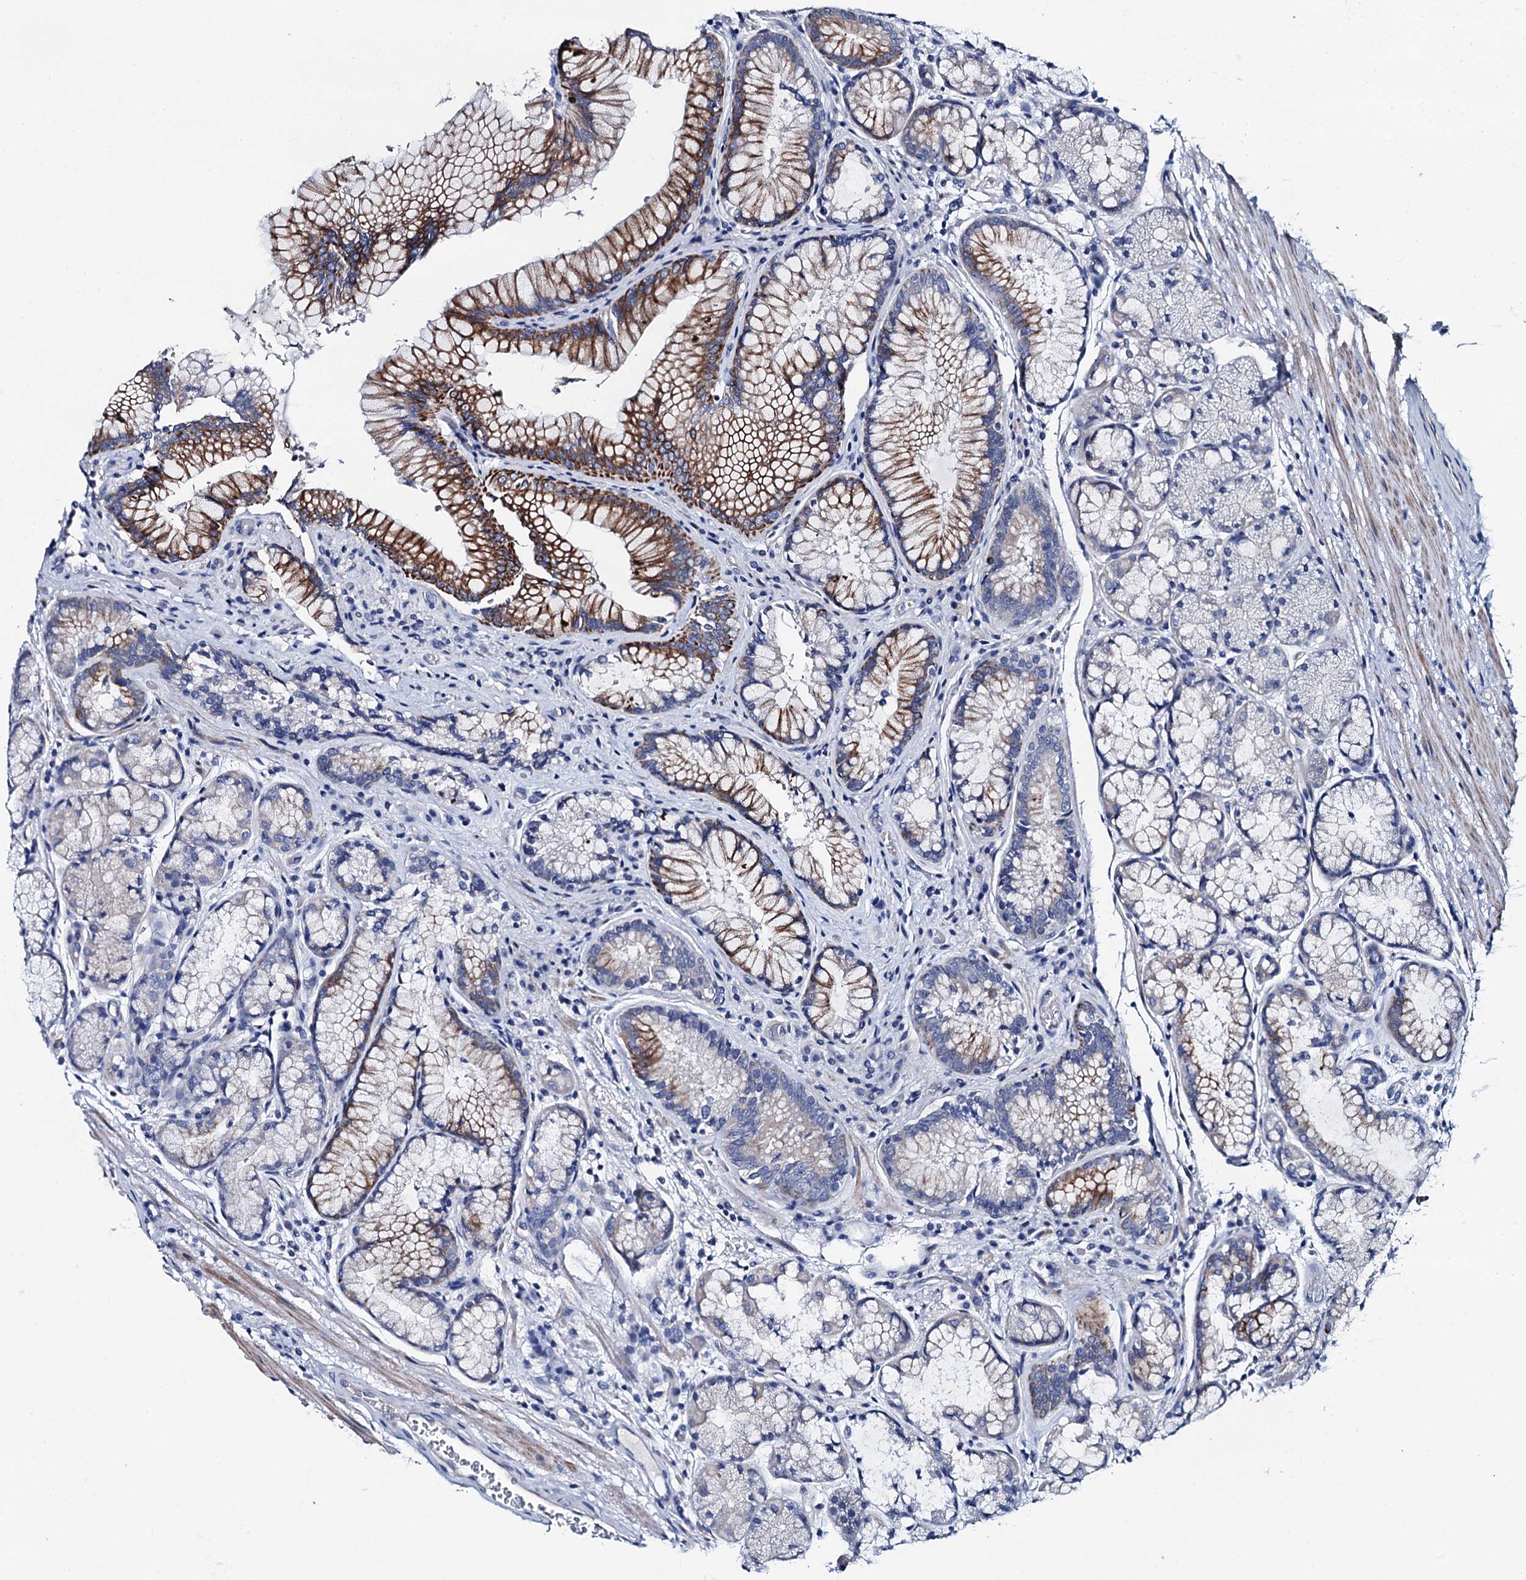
{"staining": {"intensity": "strong", "quantity": "<25%", "location": "cytoplasmic/membranous"}, "tissue": "stomach", "cell_type": "Glandular cells", "image_type": "normal", "snomed": [{"axis": "morphology", "description": "Normal tissue, NOS"}, {"axis": "topography", "description": "Stomach"}], "caption": "A photomicrograph of stomach stained for a protein demonstrates strong cytoplasmic/membranous brown staining in glandular cells. The protein is stained brown, and the nuclei are stained in blue (DAB (3,3'-diaminobenzidine) IHC with brightfield microscopy, high magnification).", "gene": "GYS2", "patient": {"sex": "male", "age": 63}}